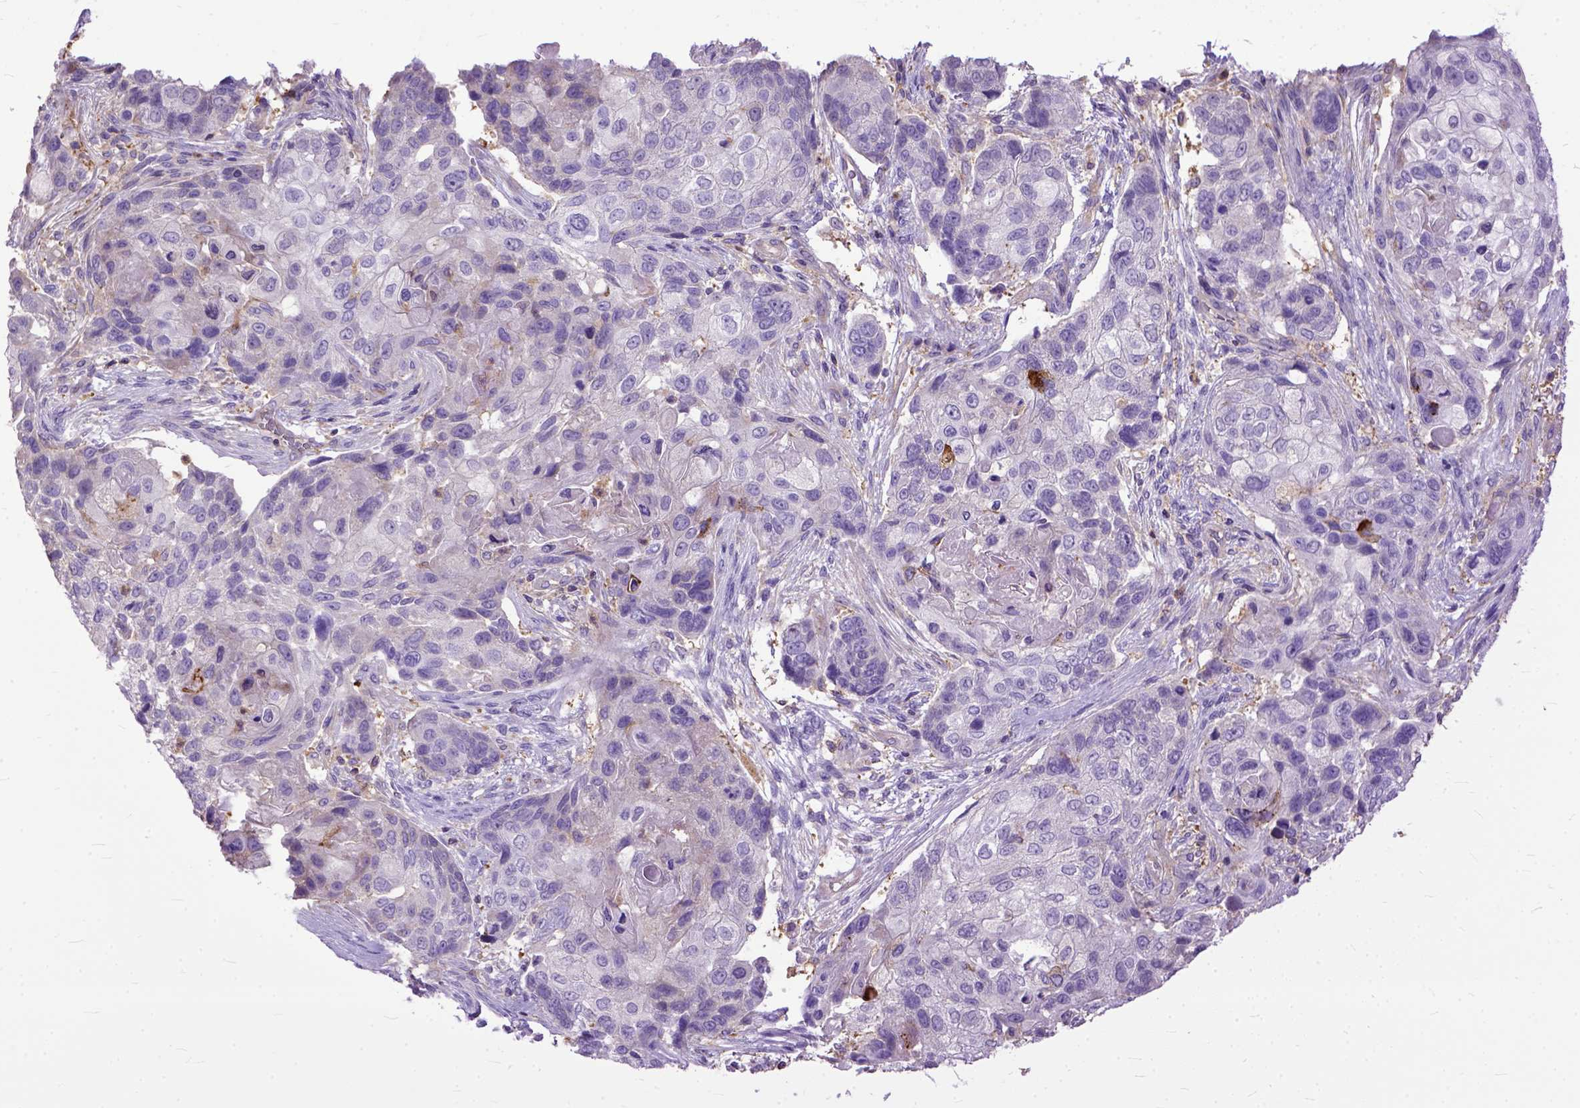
{"staining": {"intensity": "negative", "quantity": "none", "location": "none"}, "tissue": "lung cancer", "cell_type": "Tumor cells", "image_type": "cancer", "snomed": [{"axis": "morphology", "description": "Squamous cell carcinoma, NOS"}, {"axis": "topography", "description": "Lung"}], "caption": "Image shows no protein staining in tumor cells of lung squamous cell carcinoma tissue.", "gene": "NAMPT", "patient": {"sex": "male", "age": 69}}